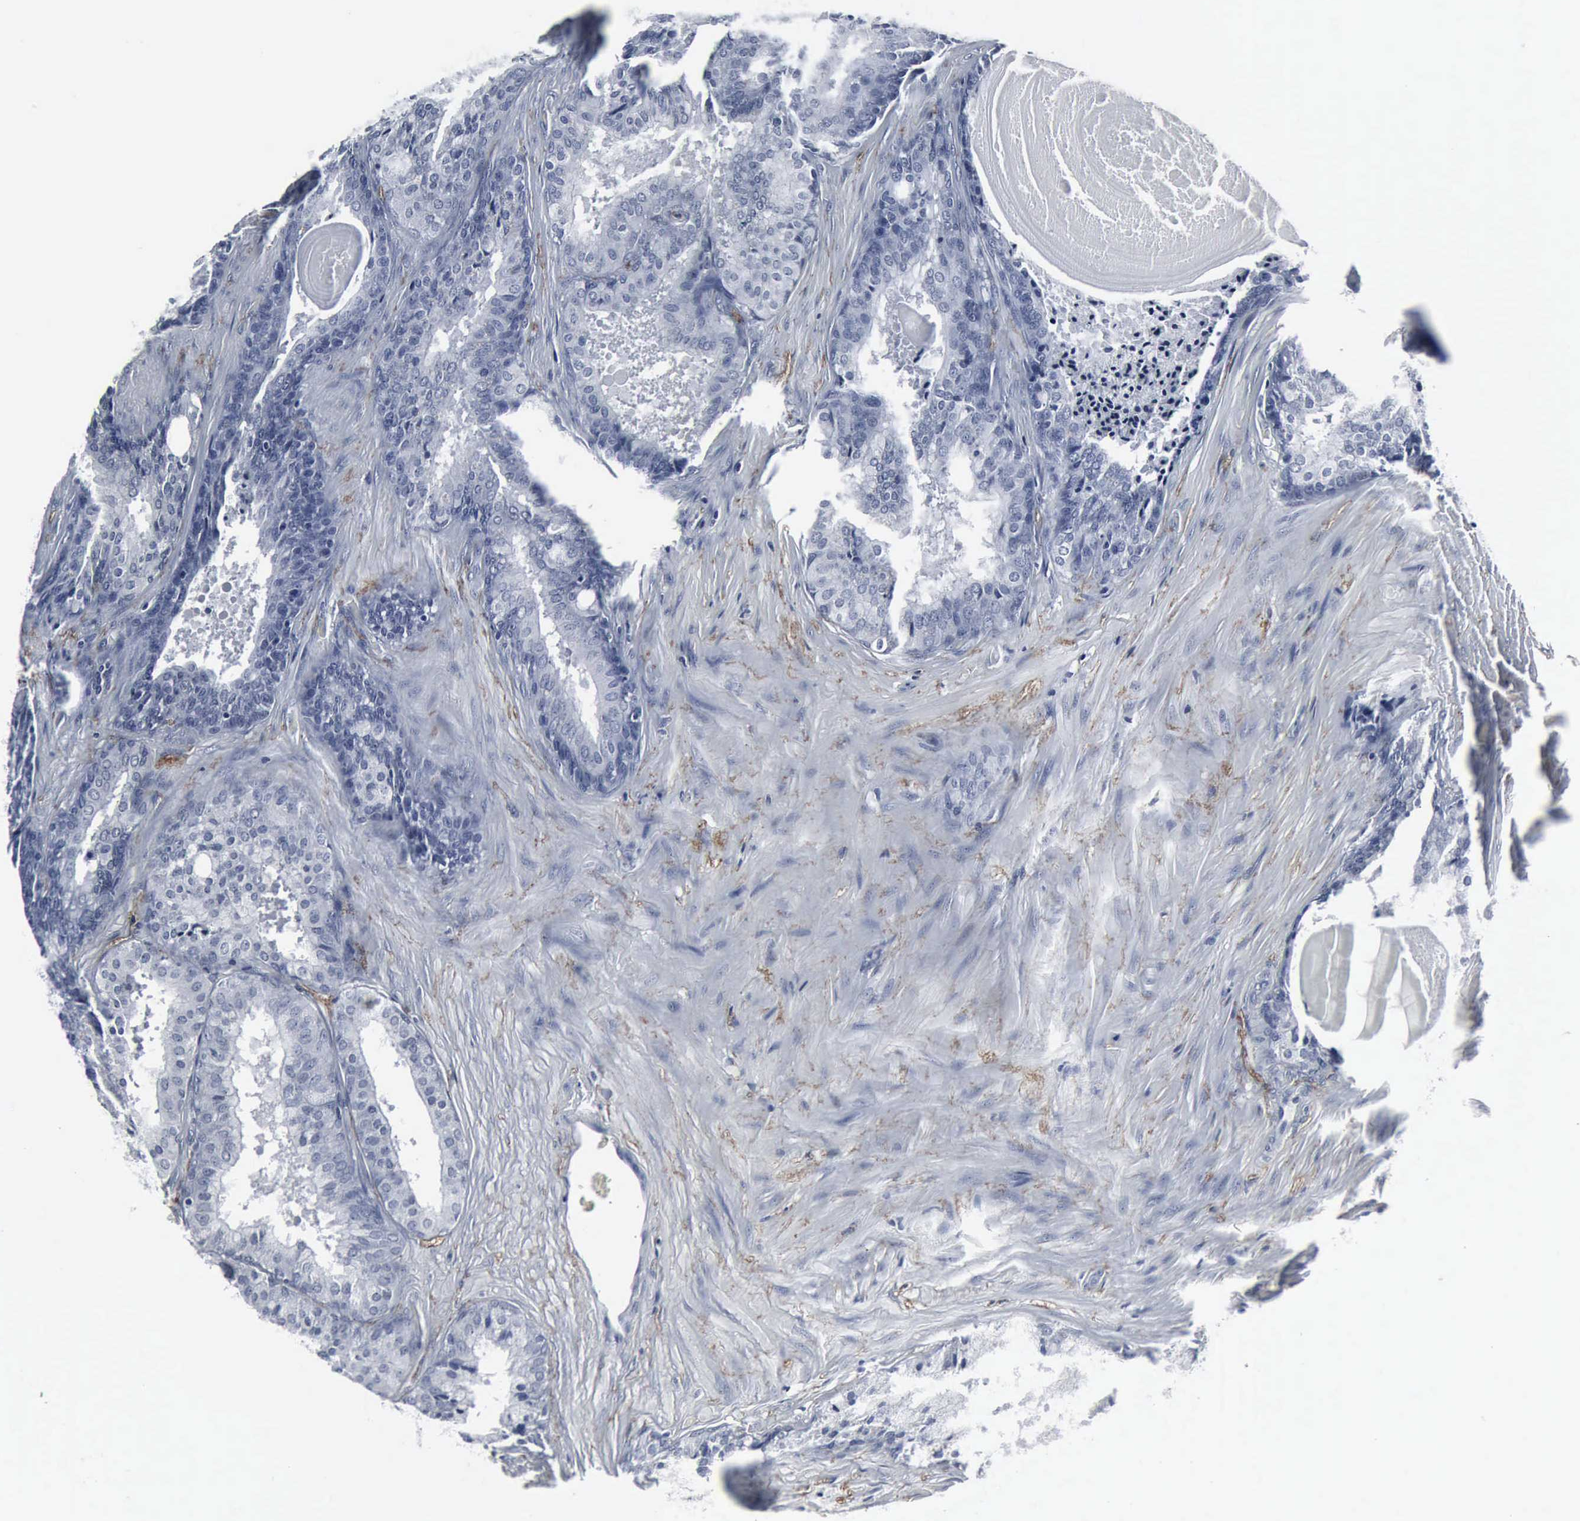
{"staining": {"intensity": "negative", "quantity": "none", "location": "none"}, "tissue": "prostate cancer", "cell_type": "Tumor cells", "image_type": "cancer", "snomed": [{"axis": "morphology", "description": "Adenocarcinoma, Low grade"}, {"axis": "topography", "description": "Prostate"}], "caption": "This image is of prostate adenocarcinoma (low-grade) stained with immunohistochemistry to label a protein in brown with the nuclei are counter-stained blue. There is no positivity in tumor cells.", "gene": "SNAP25", "patient": {"sex": "male", "age": 69}}